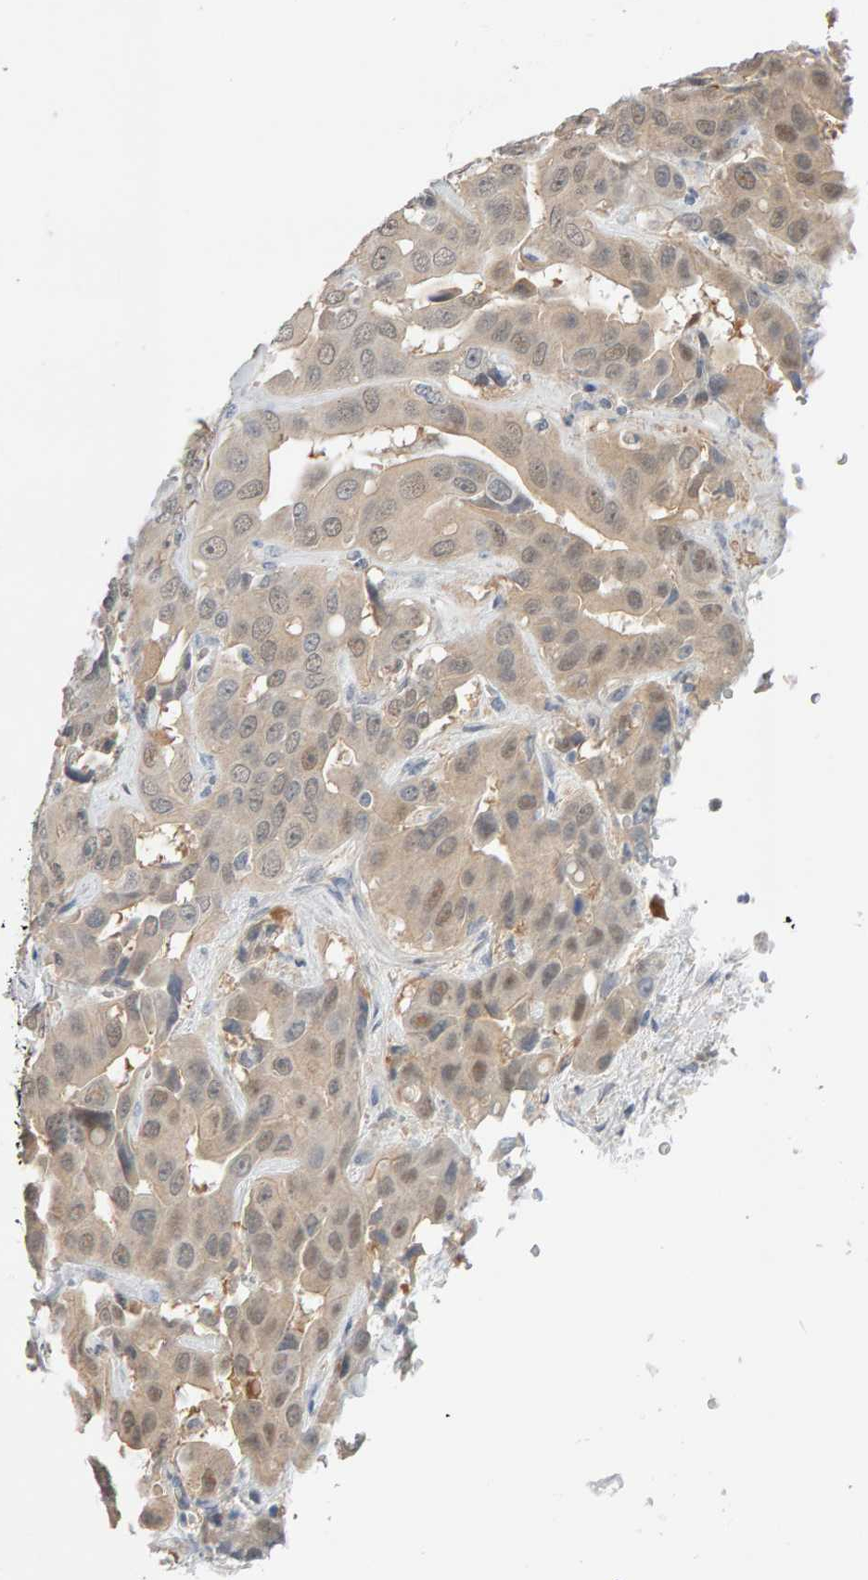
{"staining": {"intensity": "weak", "quantity": ">75%", "location": "cytoplasmic/membranous"}, "tissue": "liver cancer", "cell_type": "Tumor cells", "image_type": "cancer", "snomed": [{"axis": "morphology", "description": "Cholangiocarcinoma"}, {"axis": "topography", "description": "Liver"}], "caption": "The photomicrograph displays a brown stain indicating the presence of a protein in the cytoplasmic/membranous of tumor cells in cholangiocarcinoma (liver).", "gene": "GFUS", "patient": {"sex": "female", "age": 52}}